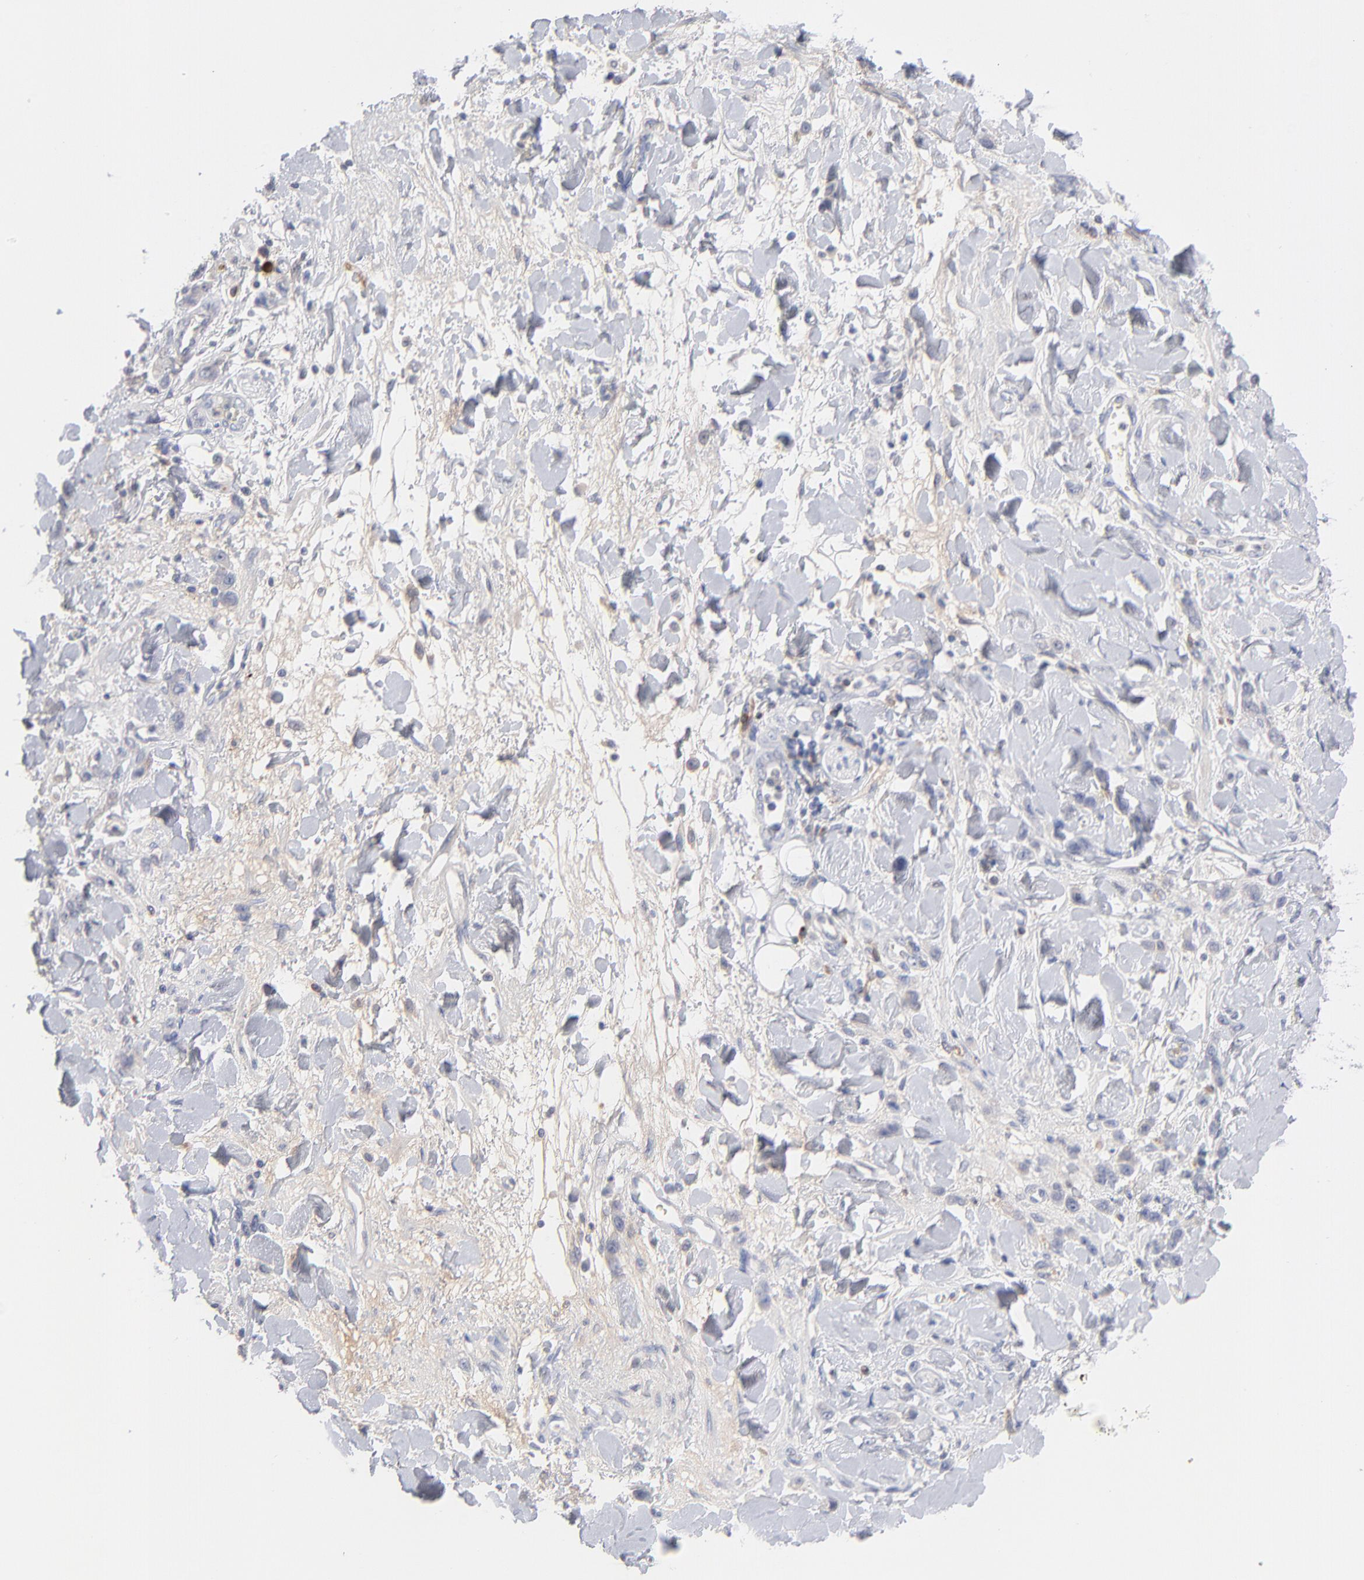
{"staining": {"intensity": "negative", "quantity": "none", "location": "none"}, "tissue": "stomach cancer", "cell_type": "Tumor cells", "image_type": "cancer", "snomed": [{"axis": "morphology", "description": "Normal tissue, NOS"}, {"axis": "morphology", "description": "Adenocarcinoma, NOS"}, {"axis": "topography", "description": "Stomach"}], "caption": "A photomicrograph of stomach cancer (adenocarcinoma) stained for a protein exhibits no brown staining in tumor cells.", "gene": "F12", "patient": {"sex": "male", "age": 82}}